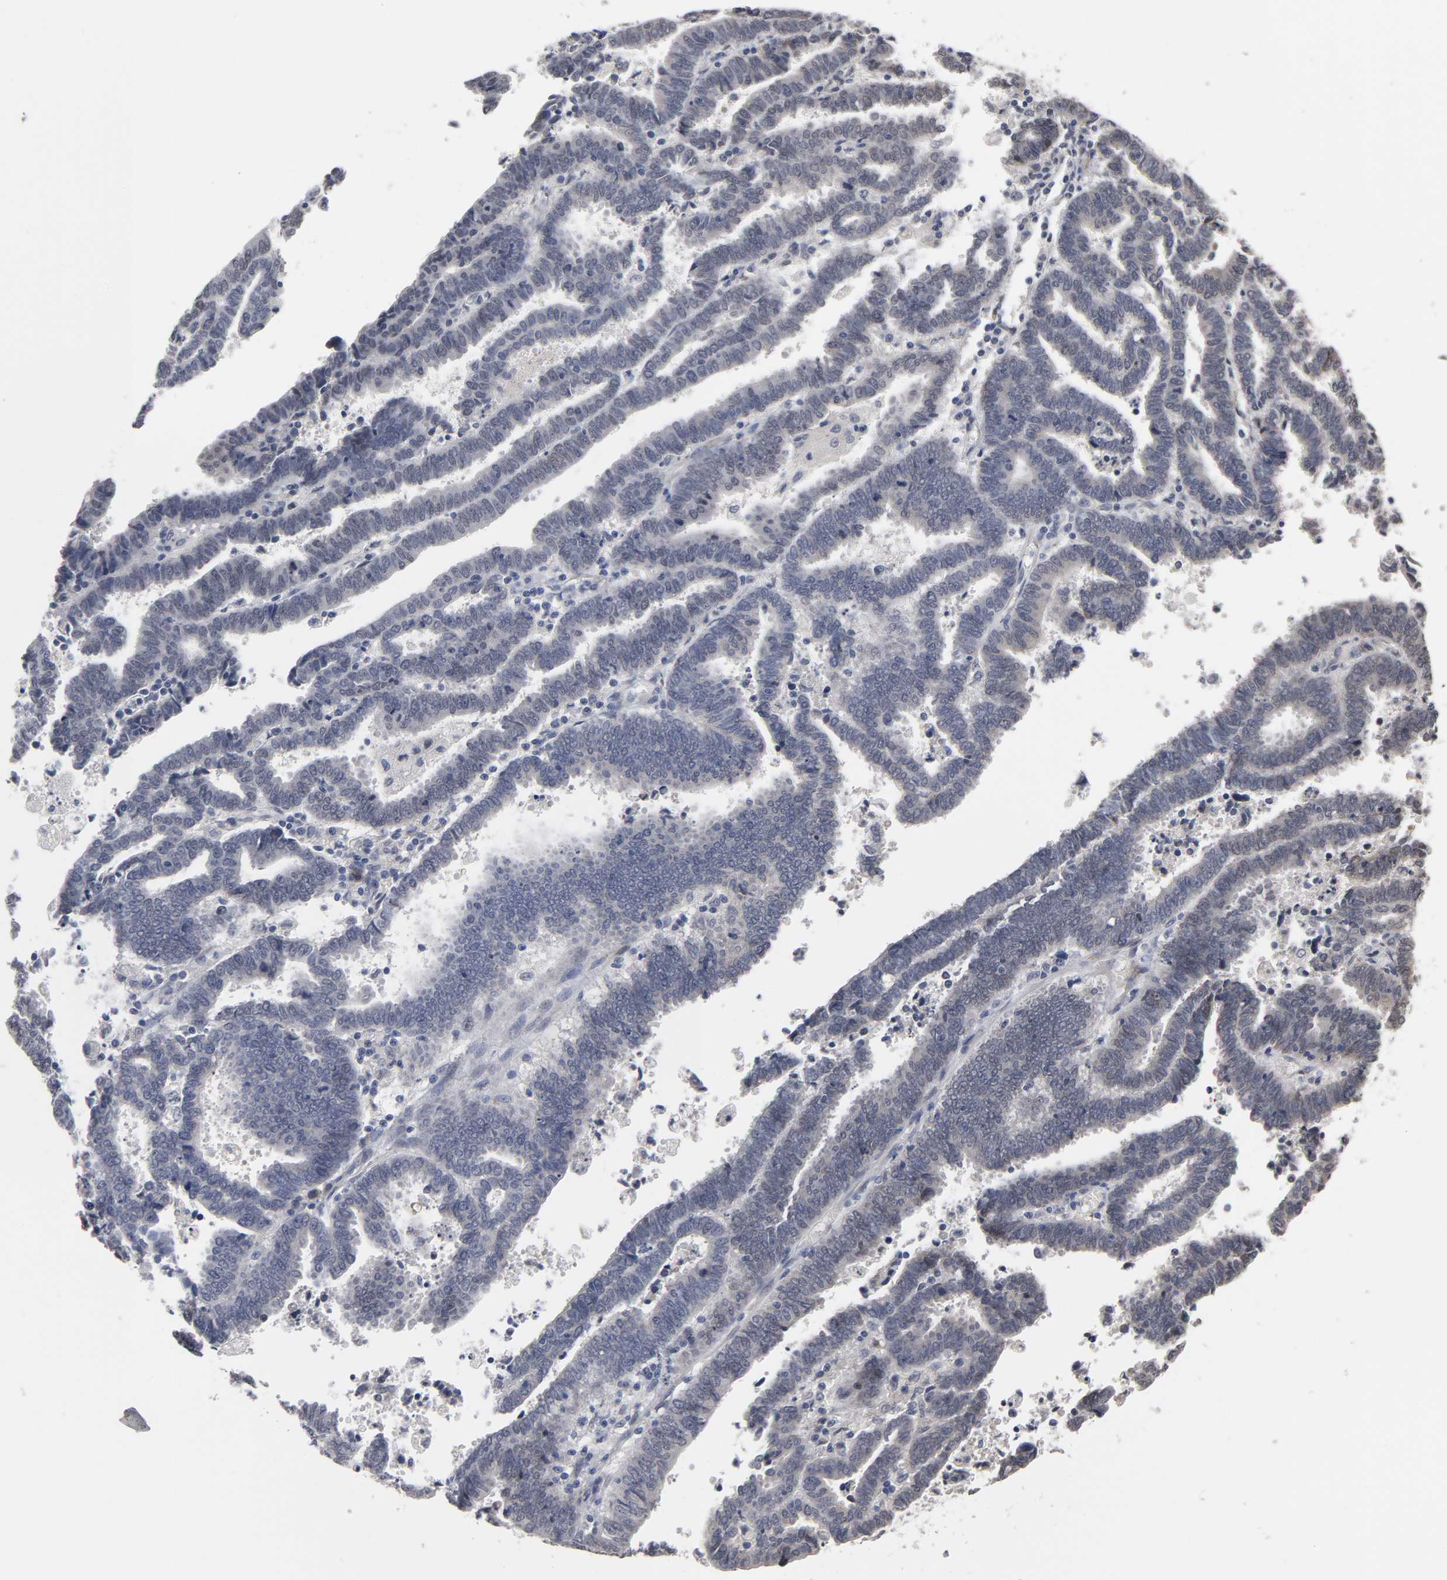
{"staining": {"intensity": "weak", "quantity": "<25%", "location": "nuclear"}, "tissue": "endometrial cancer", "cell_type": "Tumor cells", "image_type": "cancer", "snomed": [{"axis": "morphology", "description": "Adenocarcinoma, NOS"}, {"axis": "topography", "description": "Uterus"}], "caption": "IHC of endometrial cancer reveals no staining in tumor cells.", "gene": "HNF4A", "patient": {"sex": "female", "age": 83}}